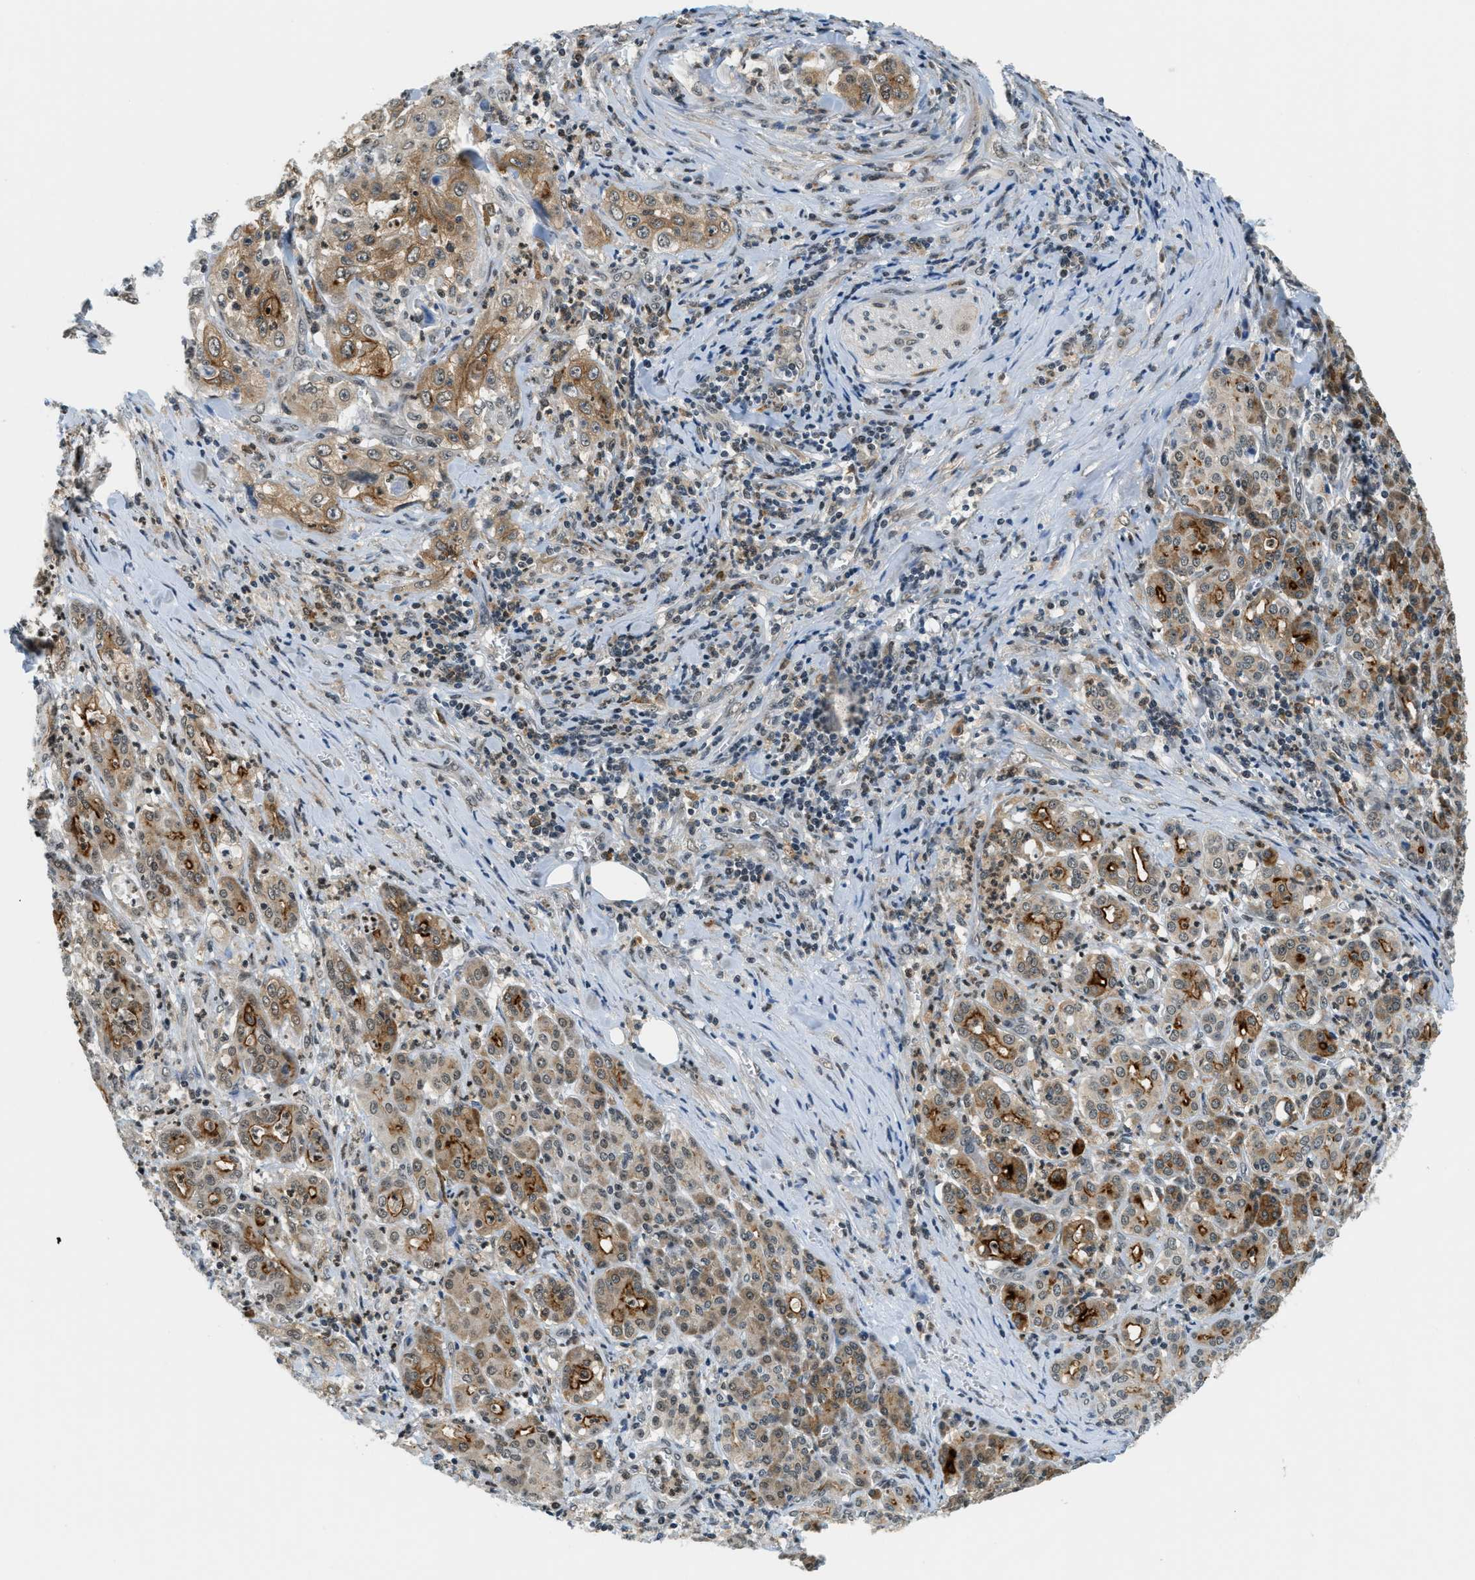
{"staining": {"intensity": "moderate", "quantity": ">75%", "location": "cytoplasmic/membranous"}, "tissue": "pancreatic cancer", "cell_type": "Tumor cells", "image_type": "cancer", "snomed": [{"axis": "morphology", "description": "Adenocarcinoma, NOS"}, {"axis": "topography", "description": "Pancreas"}], "caption": "Protein expression analysis of human pancreatic cancer (adenocarcinoma) reveals moderate cytoplasmic/membranous expression in approximately >75% of tumor cells.", "gene": "RAB11FIP1", "patient": {"sex": "male", "age": 70}}